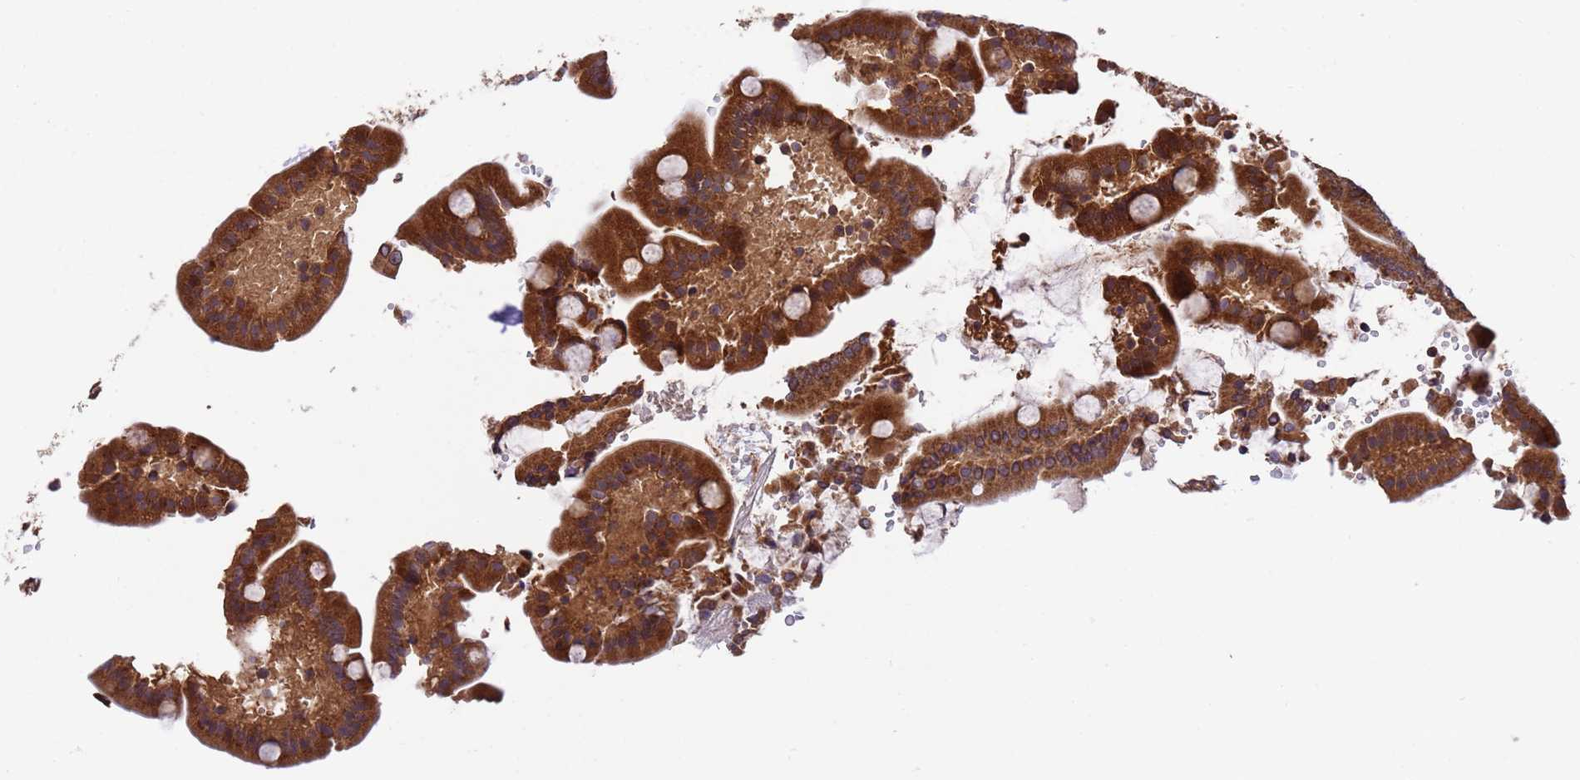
{"staining": {"intensity": "strong", "quantity": ">75%", "location": "cytoplasmic/membranous"}, "tissue": "duodenum", "cell_type": "Glandular cells", "image_type": "normal", "snomed": [{"axis": "morphology", "description": "Normal tissue, NOS"}, {"axis": "topography", "description": "Duodenum"}], "caption": "Glandular cells reveal high levels of strong cytoplasmic/membranous staining in approximately >75% of cells in unremarkable duodenum. (Stains: DAB (3,3'-diaminobenzidine) in brown, nuclei in blue, Microscopy: brightfield microscopy at high magnification).", "gene": "TSR3", "patient": {"sex": "male", "age": 55}}